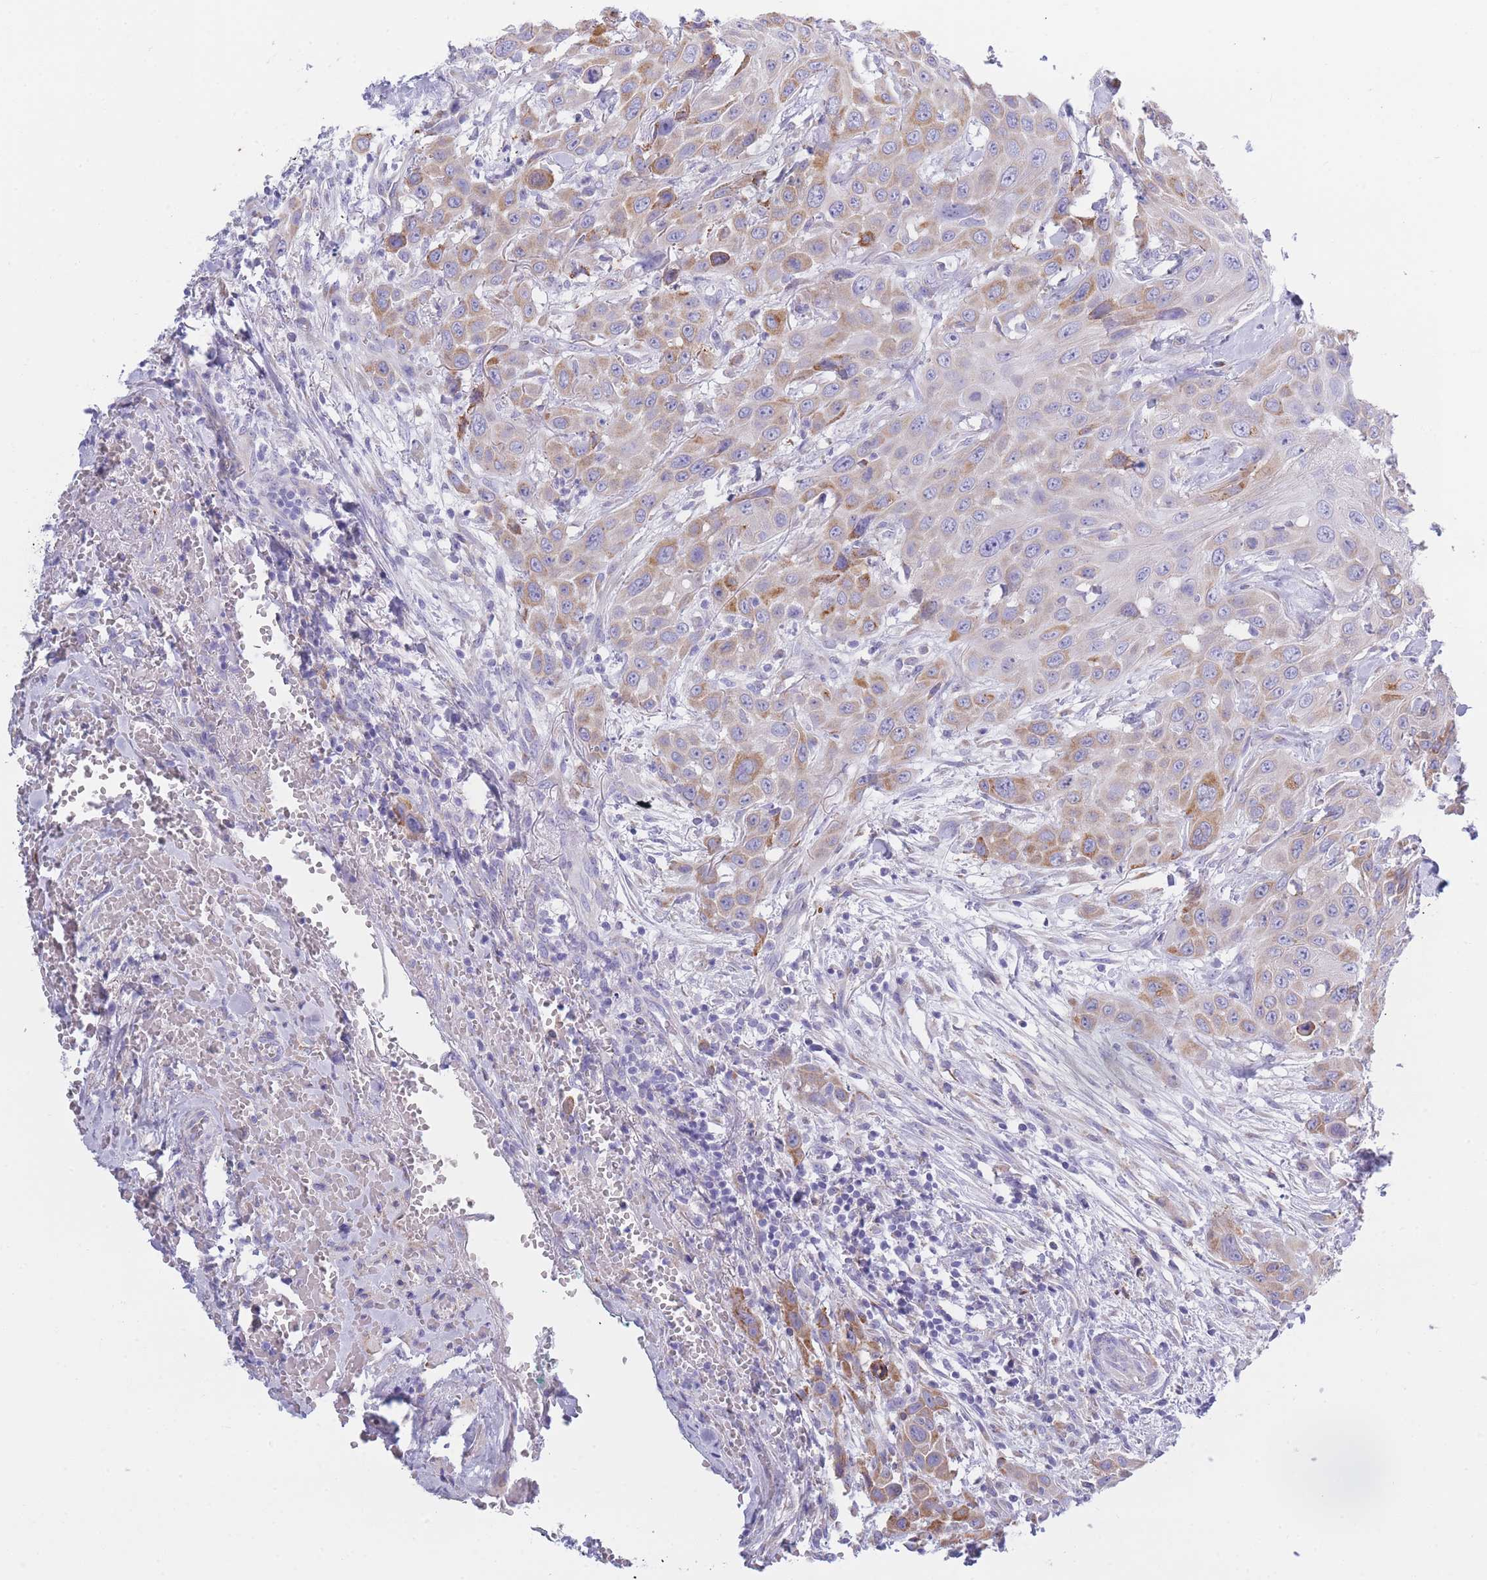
{"staining": {"intensity": "moderate", "quantity": "25%-75%", "location": "cytoplasmic/membranous"}, "tissue": "head and neck cancer", "cell_type": "Tumor cells", "image_type": "cancer", "snomed": [{"axis": "morphology", "description": "Squamous cell carcinoma, NOS"}, {"axis": "topography", "description": "Head-Neck"}], "caption": "Immunohistochemistry (IHC) of human head and neck cancer reveals medium levels of moderate cytoplasmic/membranous expression in about 25%-75% of tumor cells.", "gene": "XKR8", "patient": {"sex": "male", "age": 81}}